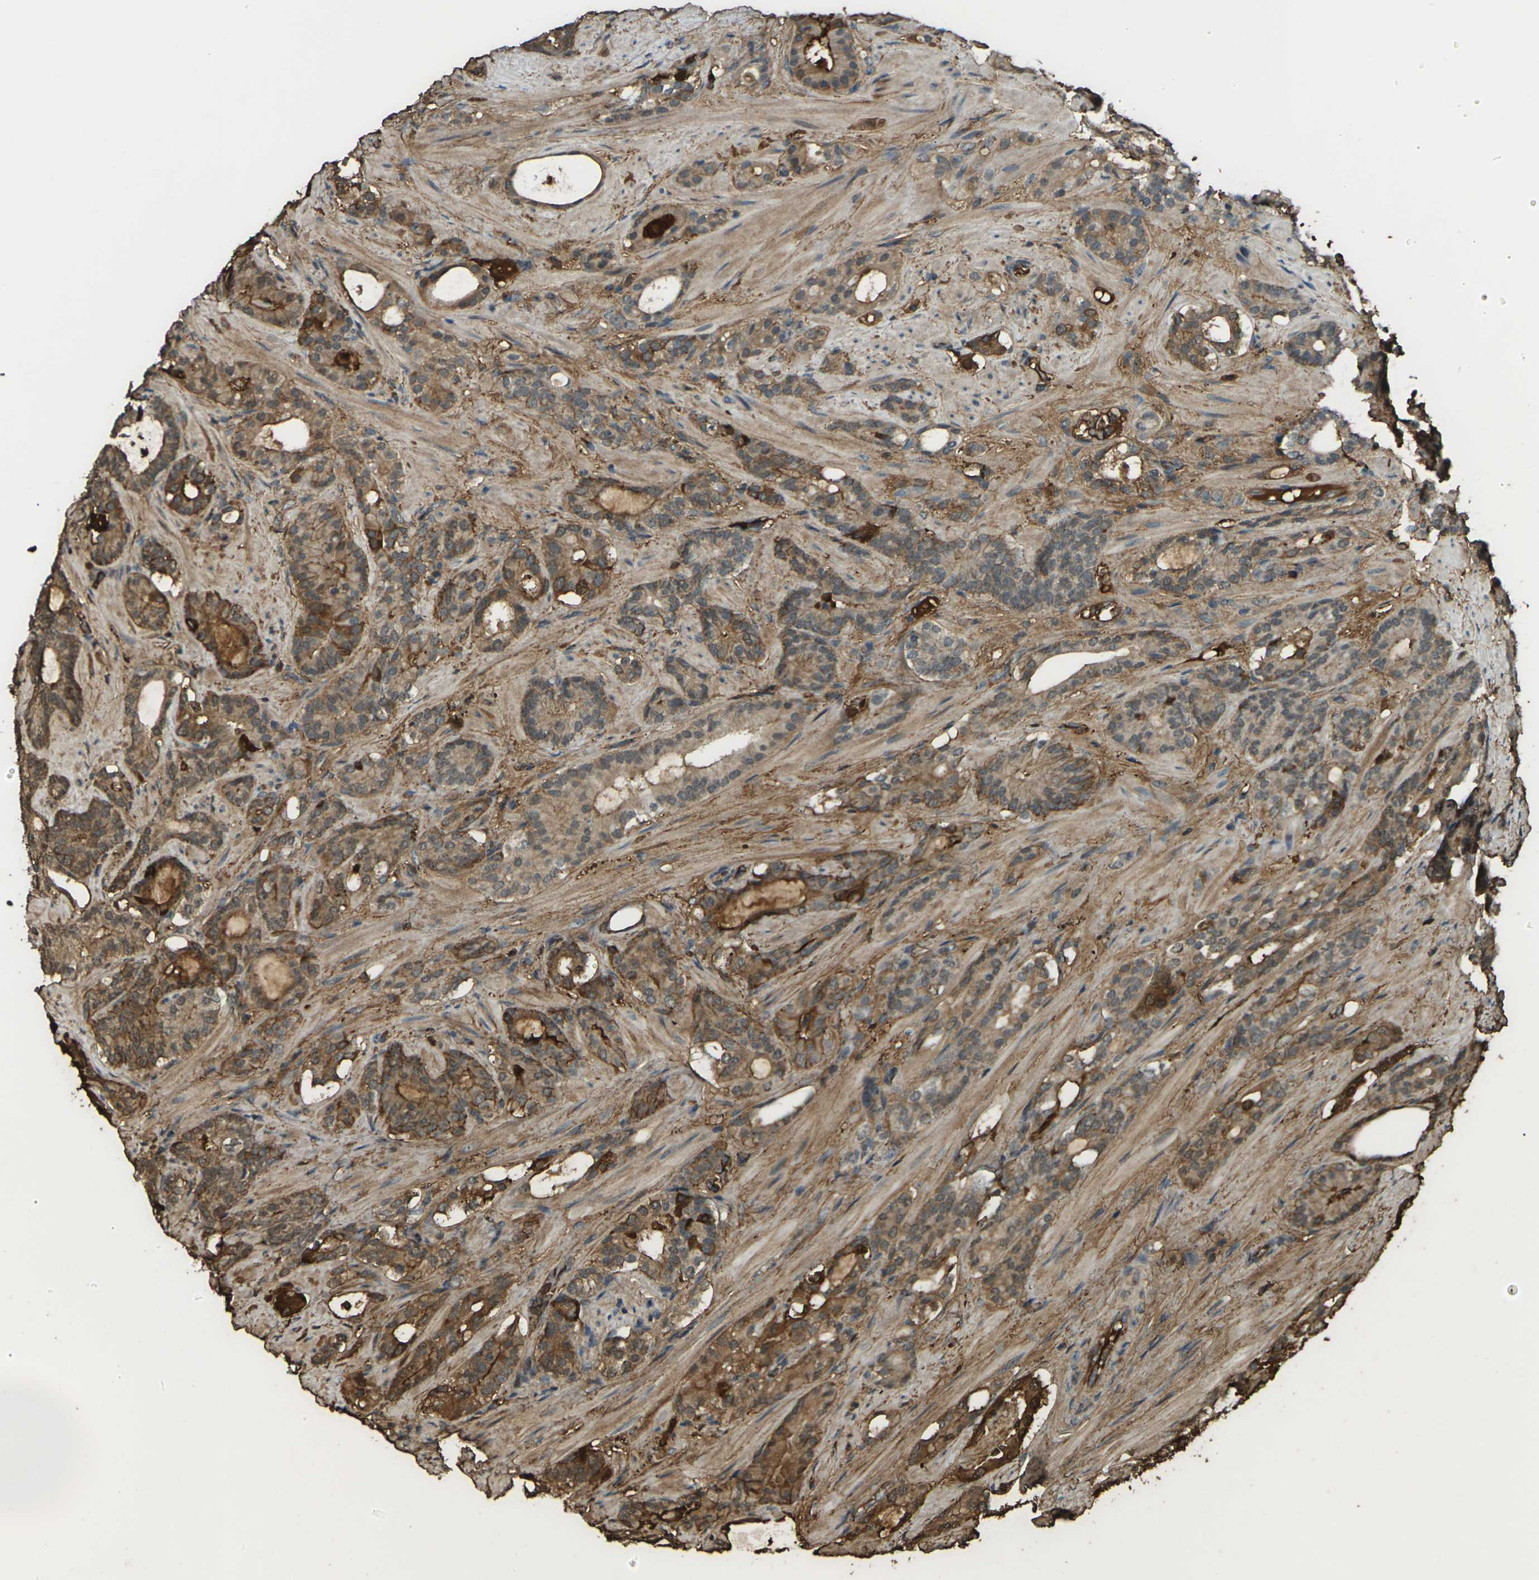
{"staining": {"intensity": "moderate", "quantity": ">75%", "location": "cytoplasmic/membranous"}, "tissue": "prostate cancer", "cell_type": "Tumor cells", "image_type": "cancer", "snomed": [{"axis": "morphology", "description": "Adenocarcinoma, Low grade"}, {"axis": "topography", "description": "Prostate"}], "caption": "Immunohistochemistry (IHC) of prostate low-grade adenocarcinoma reveals medium levels of moderate cytoplasmic/membranous positivity in approximately >75% of tumor cells.", "gene": "CYP1B1", "patient": {"sex": "male", "age": 63}}